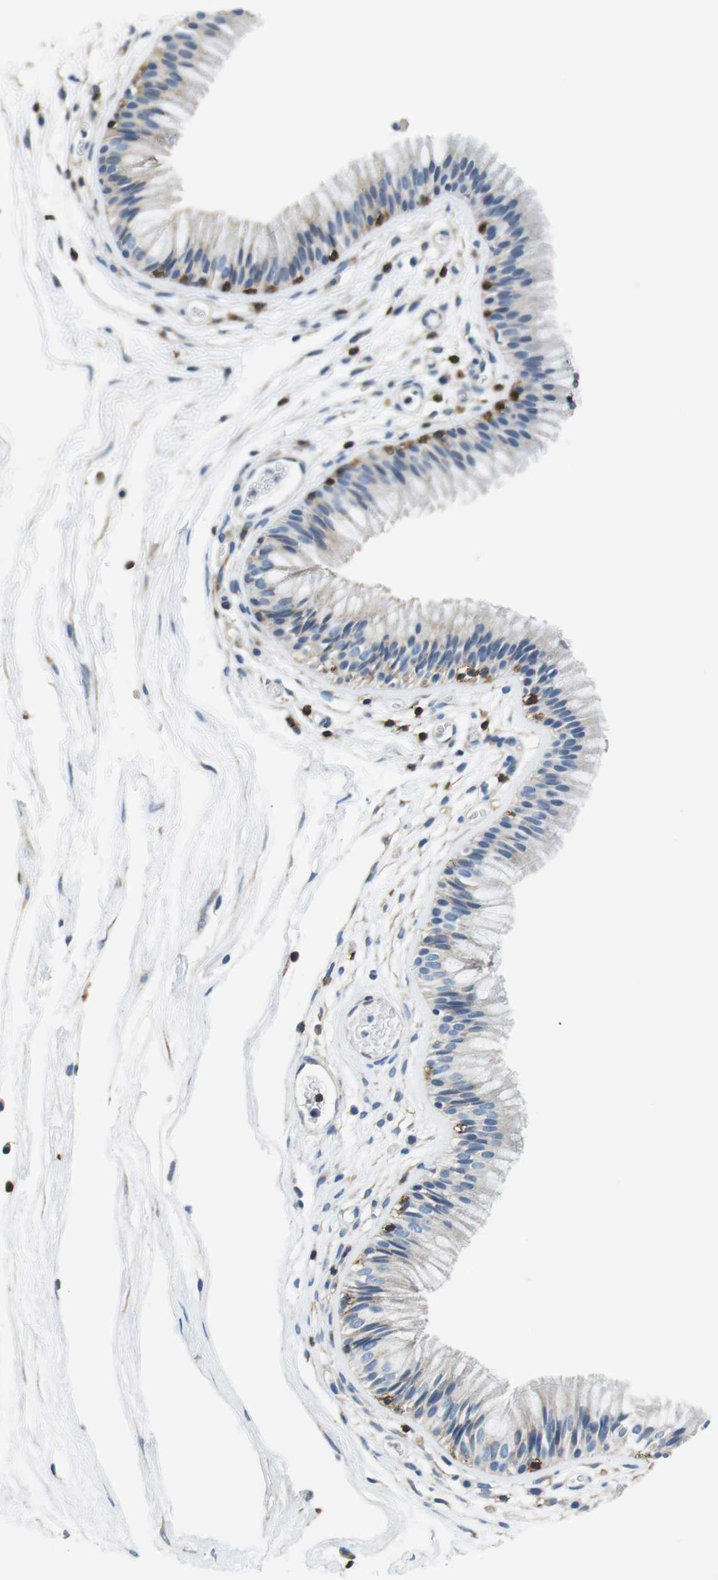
{"staining": {"intensity": "negative", "quantity": "none", "location": "none"}, "tissue": "nasopharynx", "cell_type": "Respiratory epithelial cells", "image_type": "normal", "snomed": [{"axis": "morphology", "description": "Normal tissue, NOS"}, {"axis": "morphology", "description": "Inflammation, NOS"}, {"axis": "topography", "description": "Nasopharynx"}], "caption": "Photomicrograph shows no protein expression in respiratory epithelial cells of benign nasopharynx. Brightfield microscopy of immunohistochemistry stained with DAB (3,3'-diaminobenzidine) (brown) and hematoxylin (blue), captured at high magnification.", "gene": "CD6", "patient": {"sex": "male", "age": 48}}